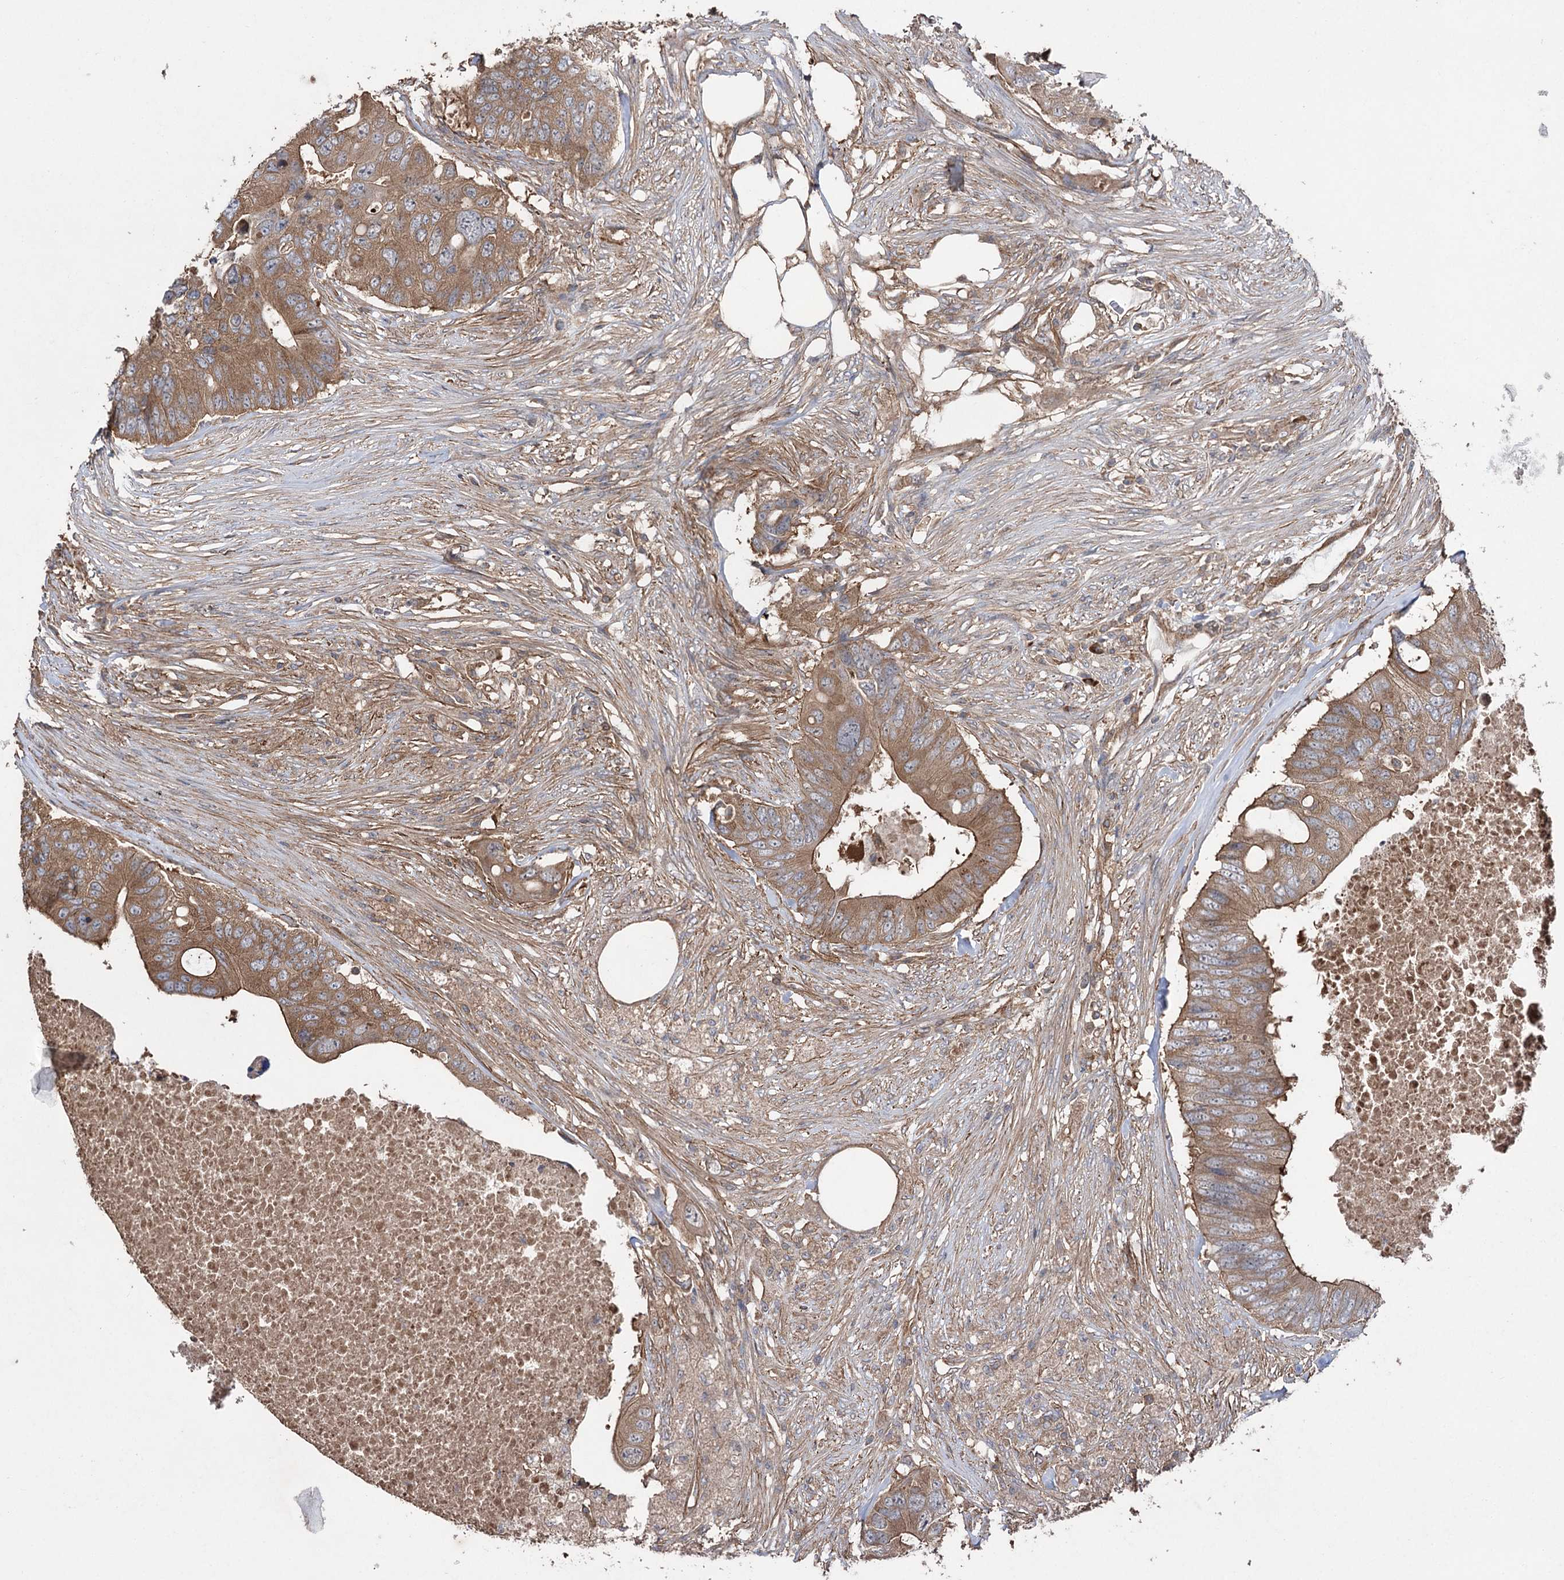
{"staining": {"intensity": "moderate", "quantity": ">75%", "location": "cytoplasmic/membranous"}, "tissue": "colorectal cancer", "cell_type": "Tumor cells", "image_type": "cancer", "snomed": [{"axis": "morphology", "description": "Adenocarcinoma, NOS"}, {"axis": "topography", "description": "Colon"}], "caption": "Colorectal cancer stained with a brown dye shows moderate cytoplasmic/membranous positive expression in about >75% of tumor cells.", "gene": "LARS2", "patient": {"sex": "male", "age": 71}}